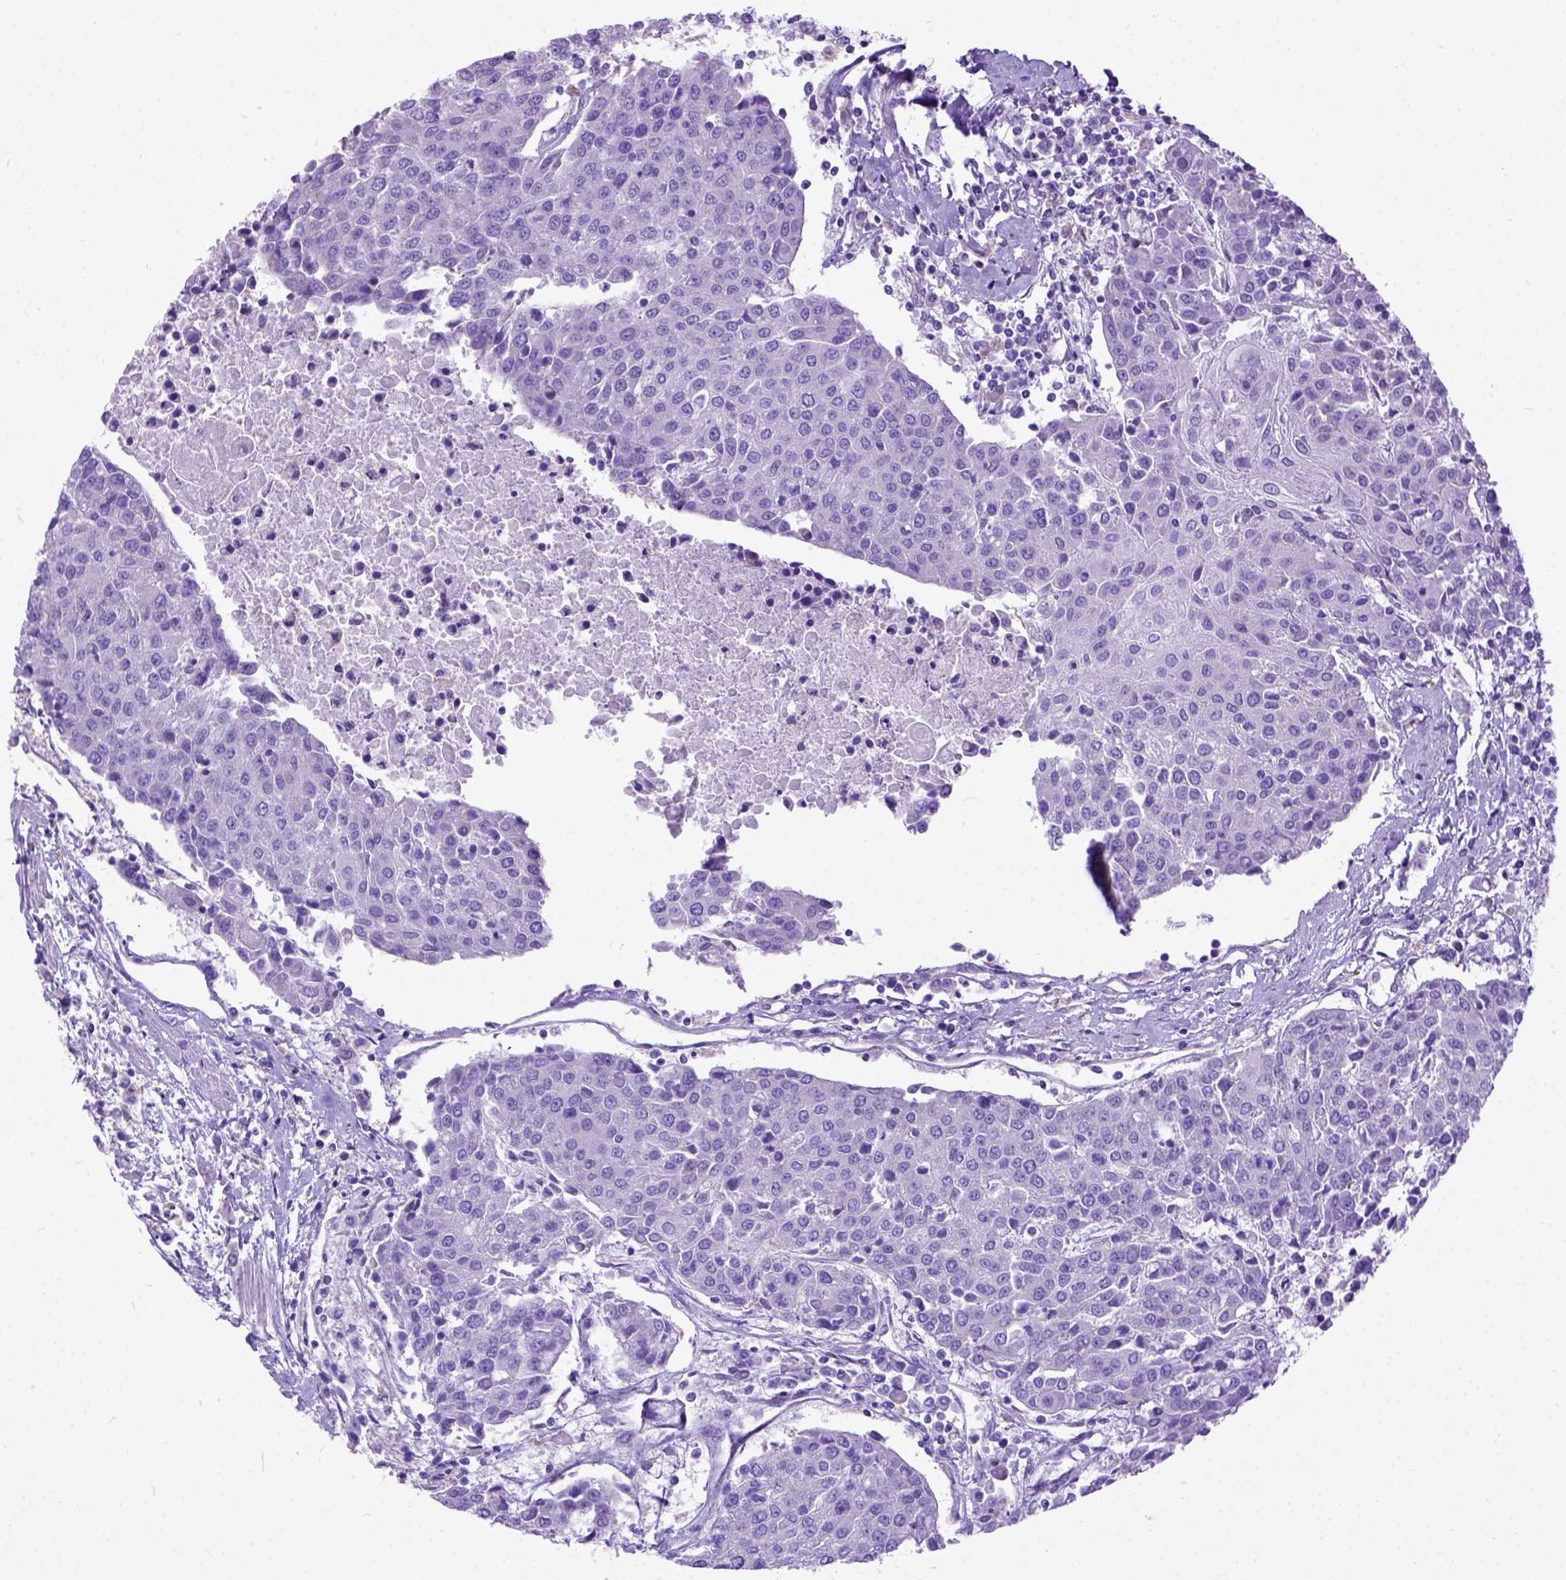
{"staining": {"intensity": "negative", "quantity": "none", "location": "none"}, "tissue": "urothelial cancer", "cell_type": "Tumor cells", "image_type": "cancer", "snomed": [{"axis": "morphology", "description": "Urothelial carcinoma, High grade"}, {"axis": "topography", "description": "Urinary bladder"}], "caption": "An immunohistochemistry micrograph of high-grade urothelial carcinoma is shown. There is no staining in tumor cells of high-grade urothelial carcinoma. The staining was performed using DAB (3,3'-diaminobenzidine) to visualize the protein expression in brown, while the nuclei were stained in blue with hematoxylin (Magnification: 20x).", "gene": "ODAD3", "patient": {"sex": "female", "age": 85}}